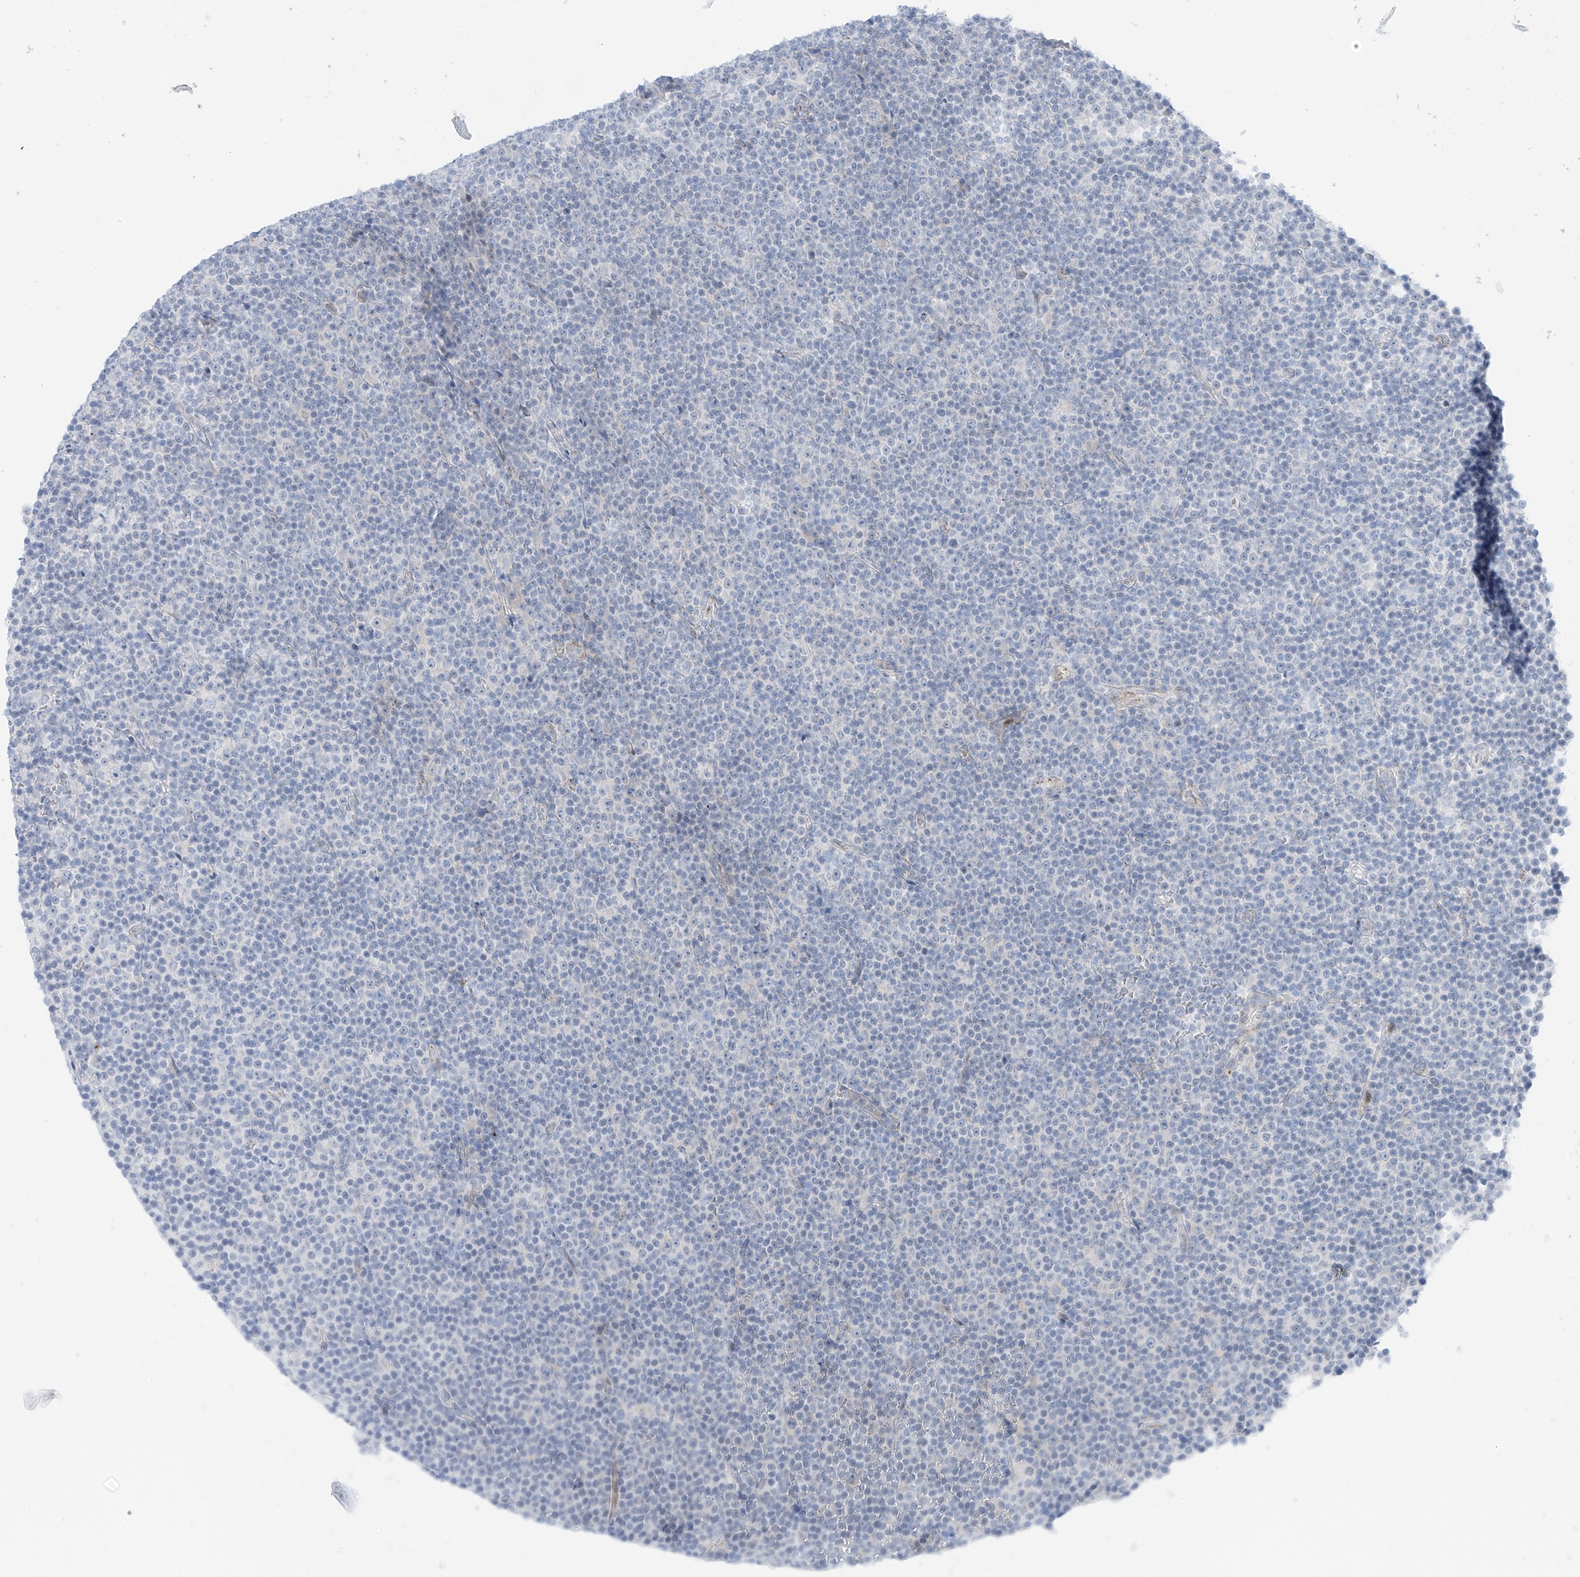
{"staining": {"intensity": "negative", "quantity": "none", "location": "none"}, "tissue": "lymphoma", "cell_type": "Tumor cells", "image_type": "cancer", "snomed": [{"axis": "morphology", "description": "Malignant lymphoma, non-Hodgkin's type, Low grade"}, {"axis": "topography", "description": "Lymph node"}], "caption": "IHC micrograph of lymphoma stained for a protein (brown), which displays no positivity in tumor cells.", "gene": "PSPH", "patient": {"sex": "female", "age": 67}}